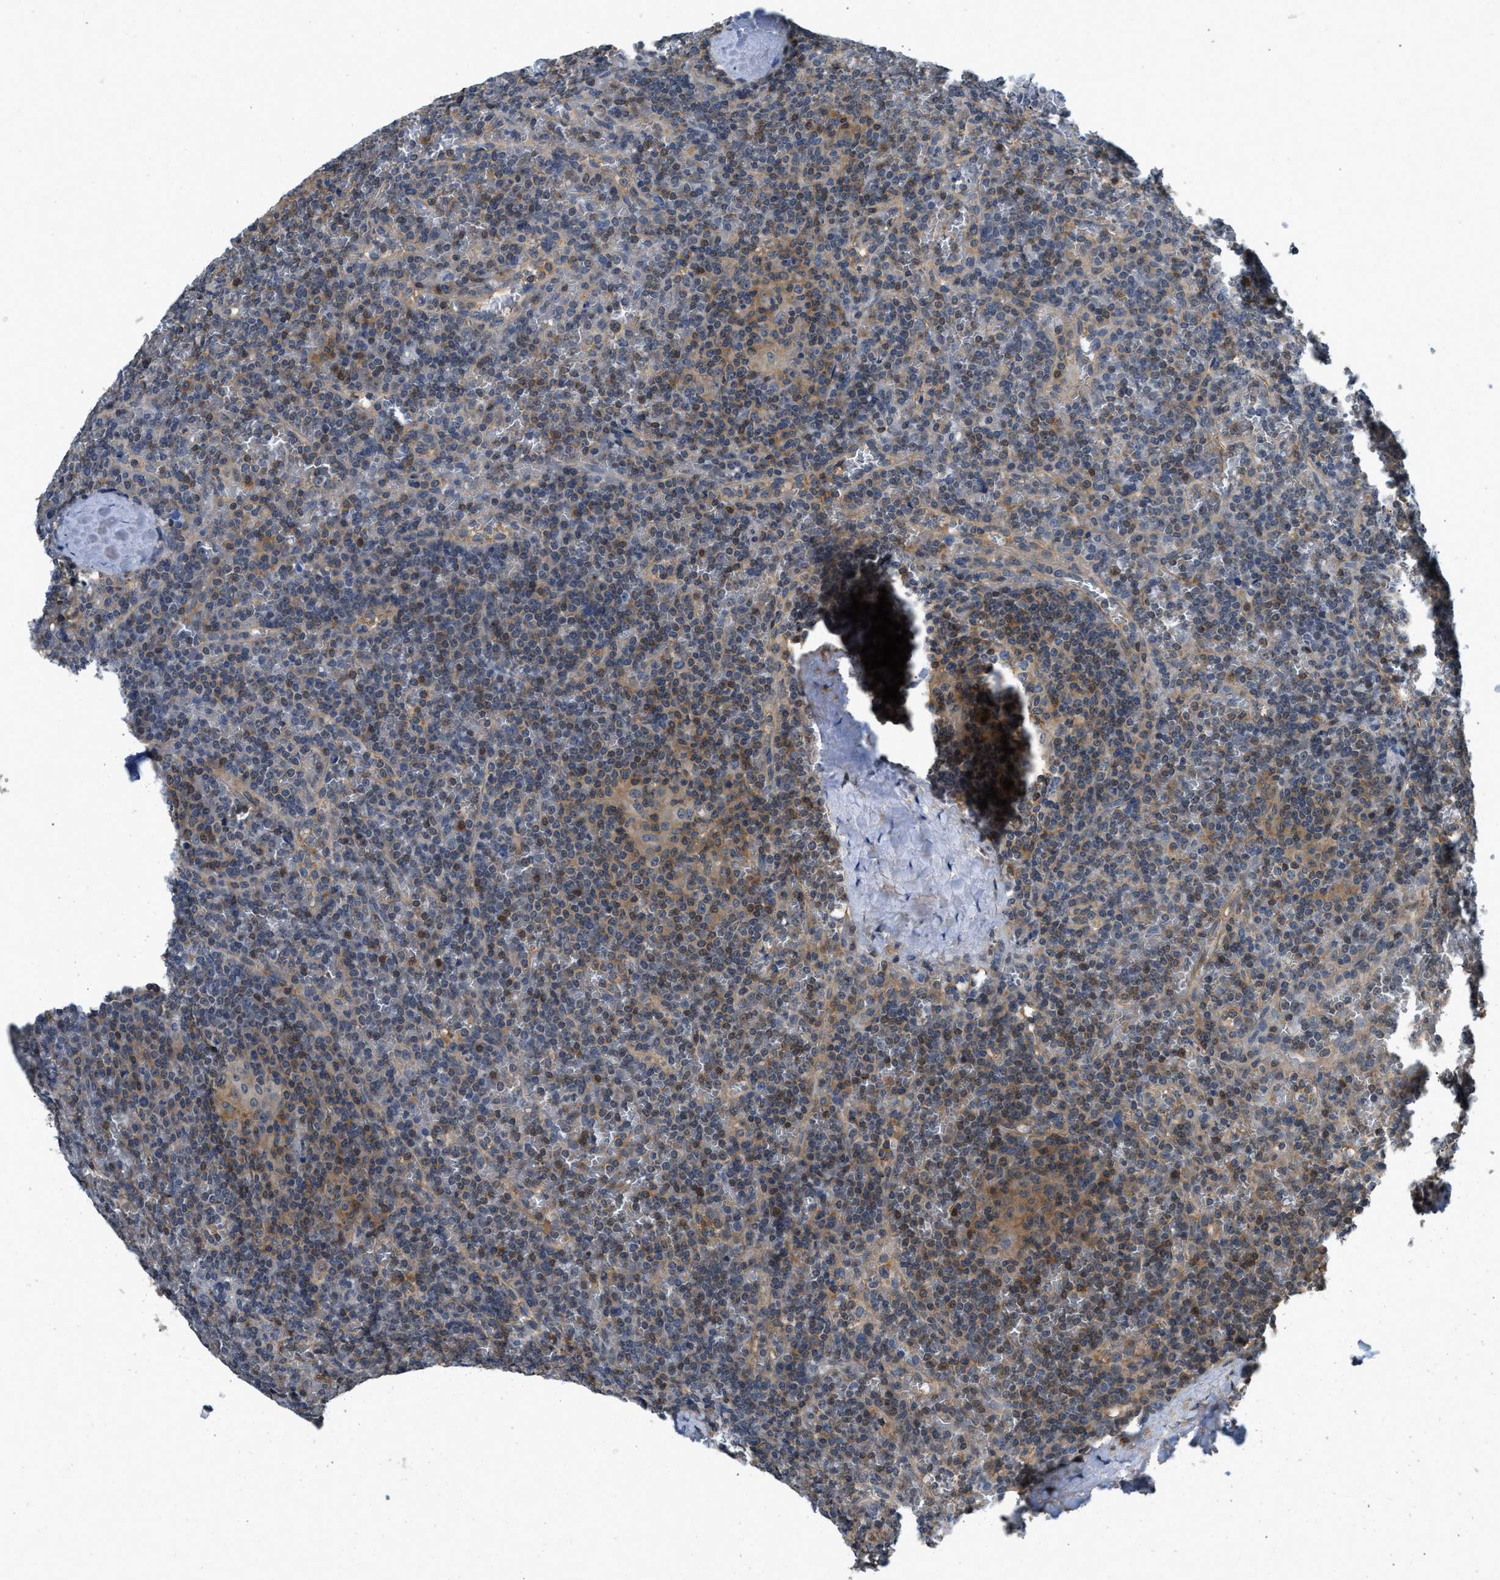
{"staining": {"intensity": "weak", "quantity": "<25%", "location": "cytoplasmic/membranous"}, "tissue": "lymphoma", "cell_type": "Tumor cells", "image_type": "cancer", "snomed": [{"axis": "morphology", "description": "Malignant lymphoma, non-Hodgkin's type, Low grade"}, {"axis": "topography", "description": "Spleen"}], "caption": "Low-grade malignant lymphoma, non-Hodgkin's type was stained to show a protein in brown. There is no significant staining in tumor cells.", "gene": "TES", "patient": {"sex": "female", "age": 19}}